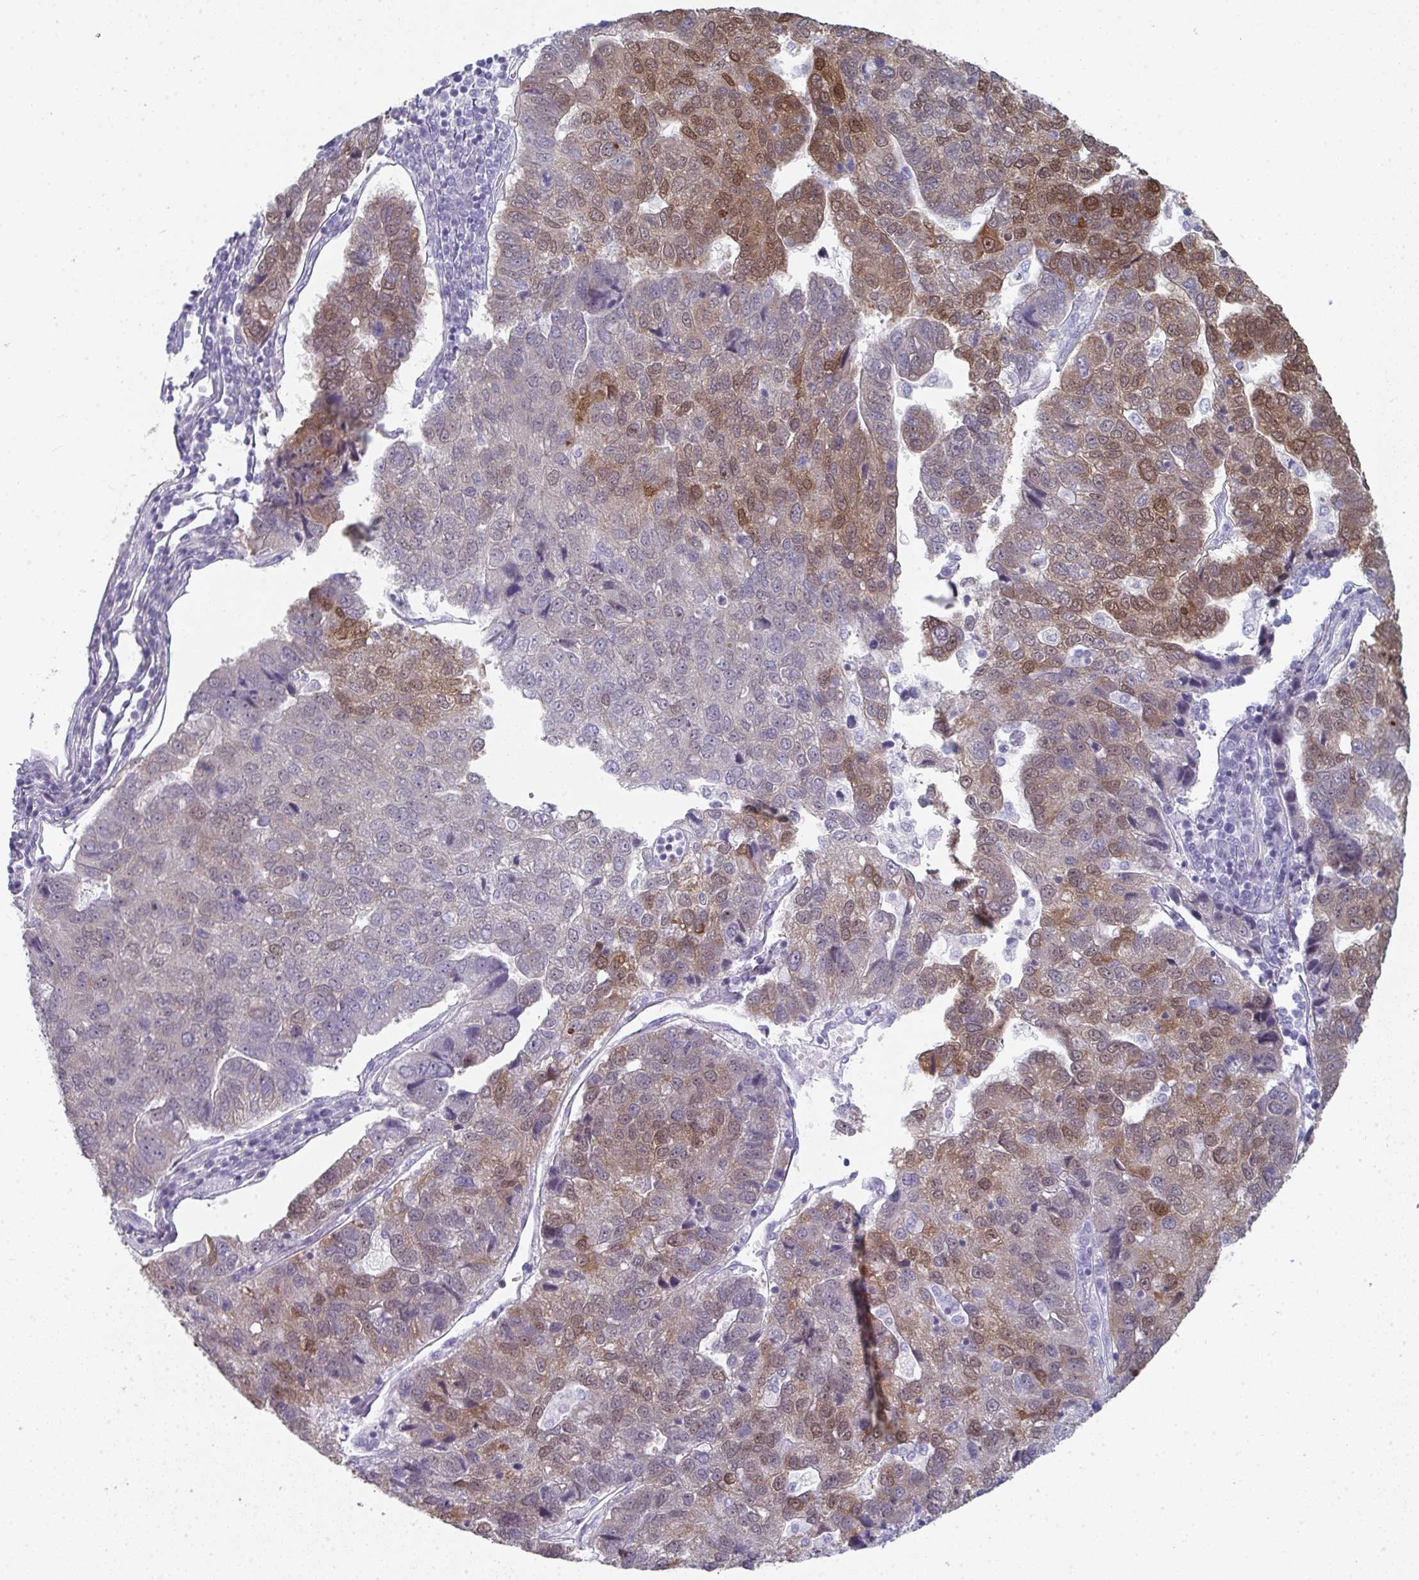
{"staining": {"intensity": "moderate", "quantity": "25%-75%", "location": "cytoplasmic/membranous,nuclear"}, "tissue": "pancreatic cancer", "cell_type": "Tumor cells", "image_type": "cancer", "snomed": [{"axis": "morphology", "description": "Adenocarcinoma, NOS"}, {"axis": "topography", "description": "Pancreas"}], "caption": "The image displays immunohistochemical staining of pancreatic cancer (adenocarcinoma). There is moderate cytoplasmic/membranous and nuclear expression is identified in about 25%-75% of tumor cells. (IHC, brightfield microscopy, high magnification).", "gene": "A1CF", "patient": {"sex": "female", "age": 61}}